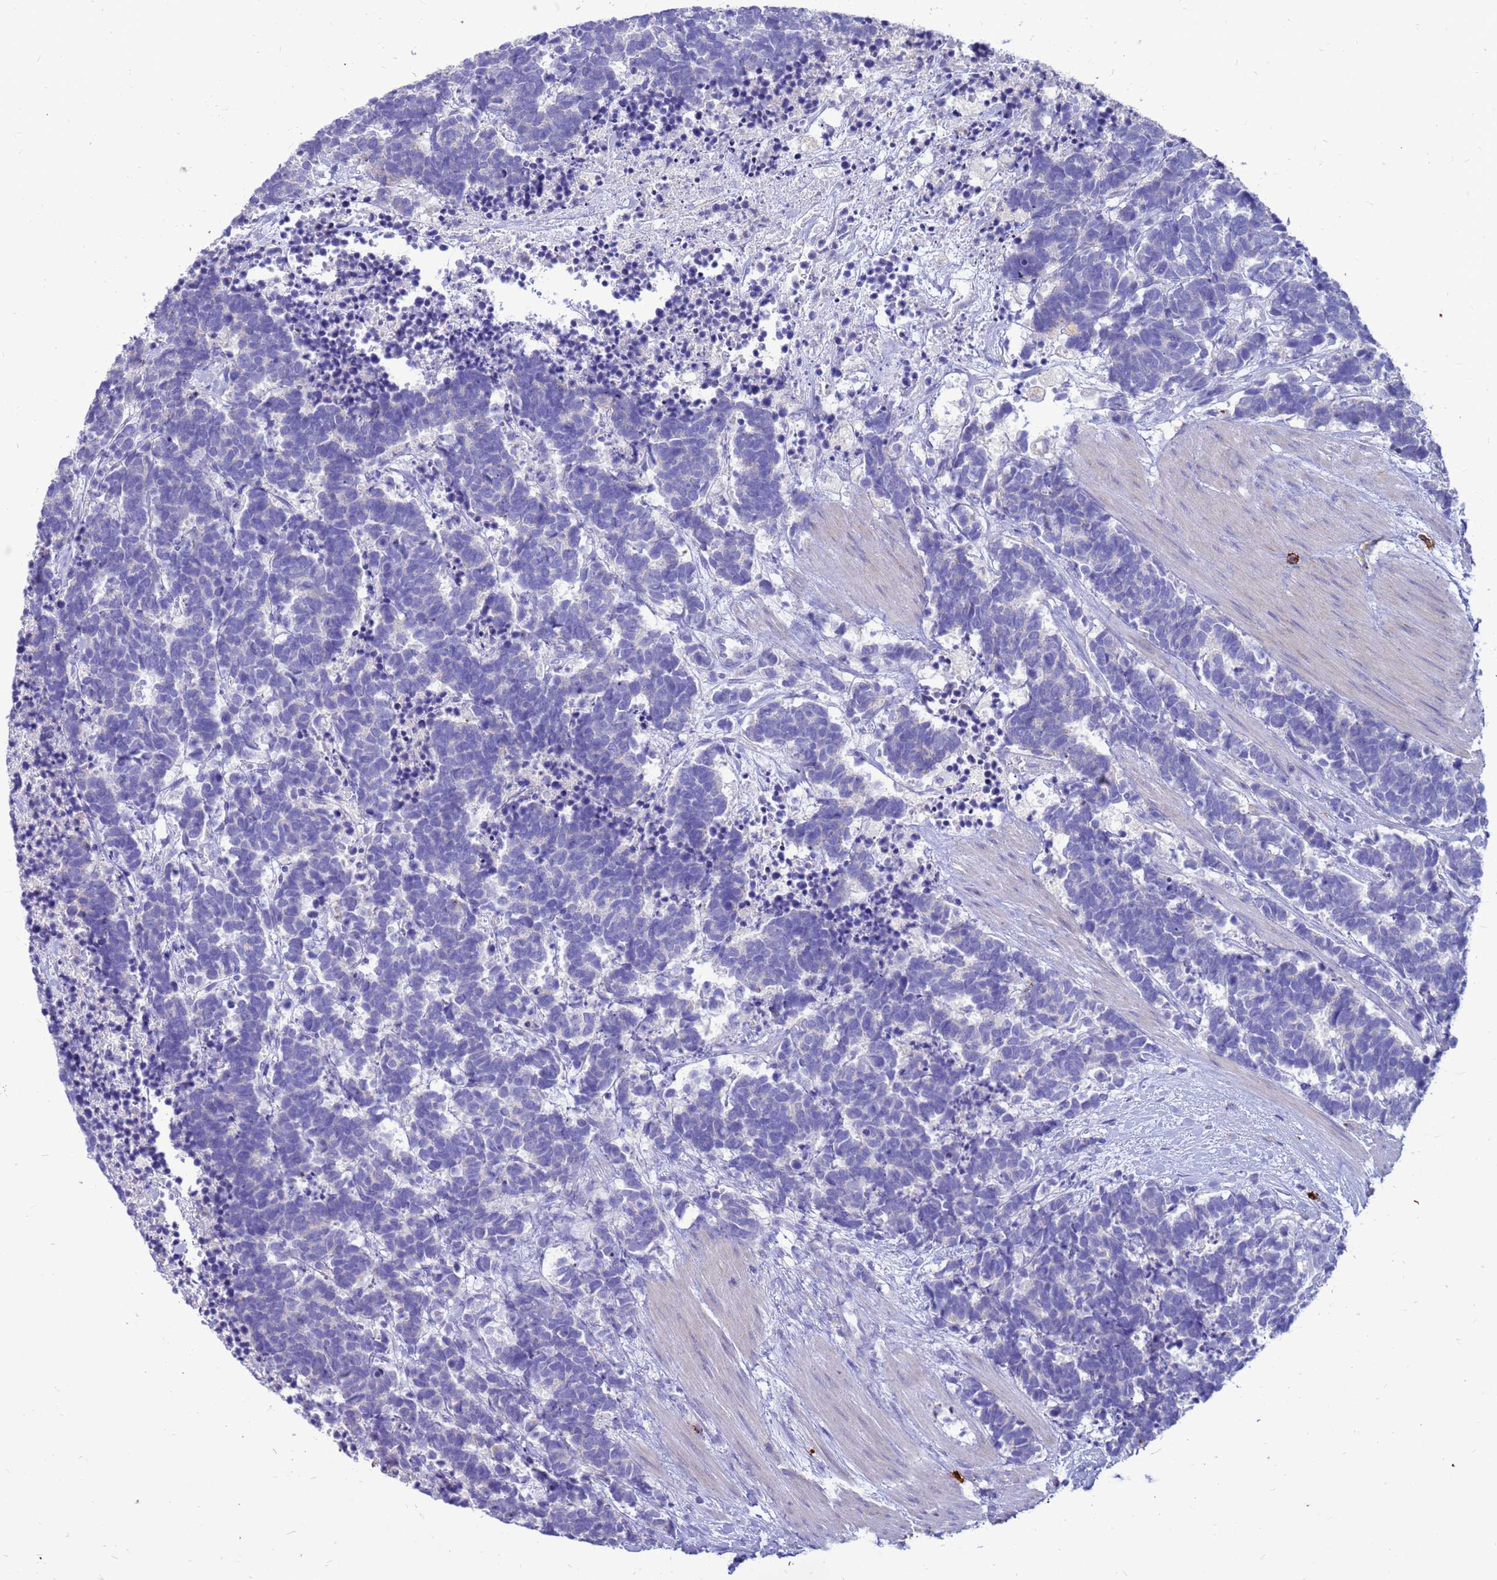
{"staining": {"intensity": "negative", "quantity": "none", "location": "none"}, "tissue": "carcinoid", "cell_type": "Tumor cells", "image_type": "cancer", "snomed": [{"axis": "morphology", "description": "Carcinoma, NOS"}, {"axis": "morphology", "description": "Carcinoid, malignant, NOS"}, {"axis": "topography", "description": "Prostate"}], "caption": "This is a histopathology image of IHC staining of carcinoid, which shows no expression in tumor cells. (DAB (3,3'-diaminobenzidine) immunohistochemistry (IHC), high magnification).", "gene": "PDE10A", "patient": {"sex": "male", "age": 57}}